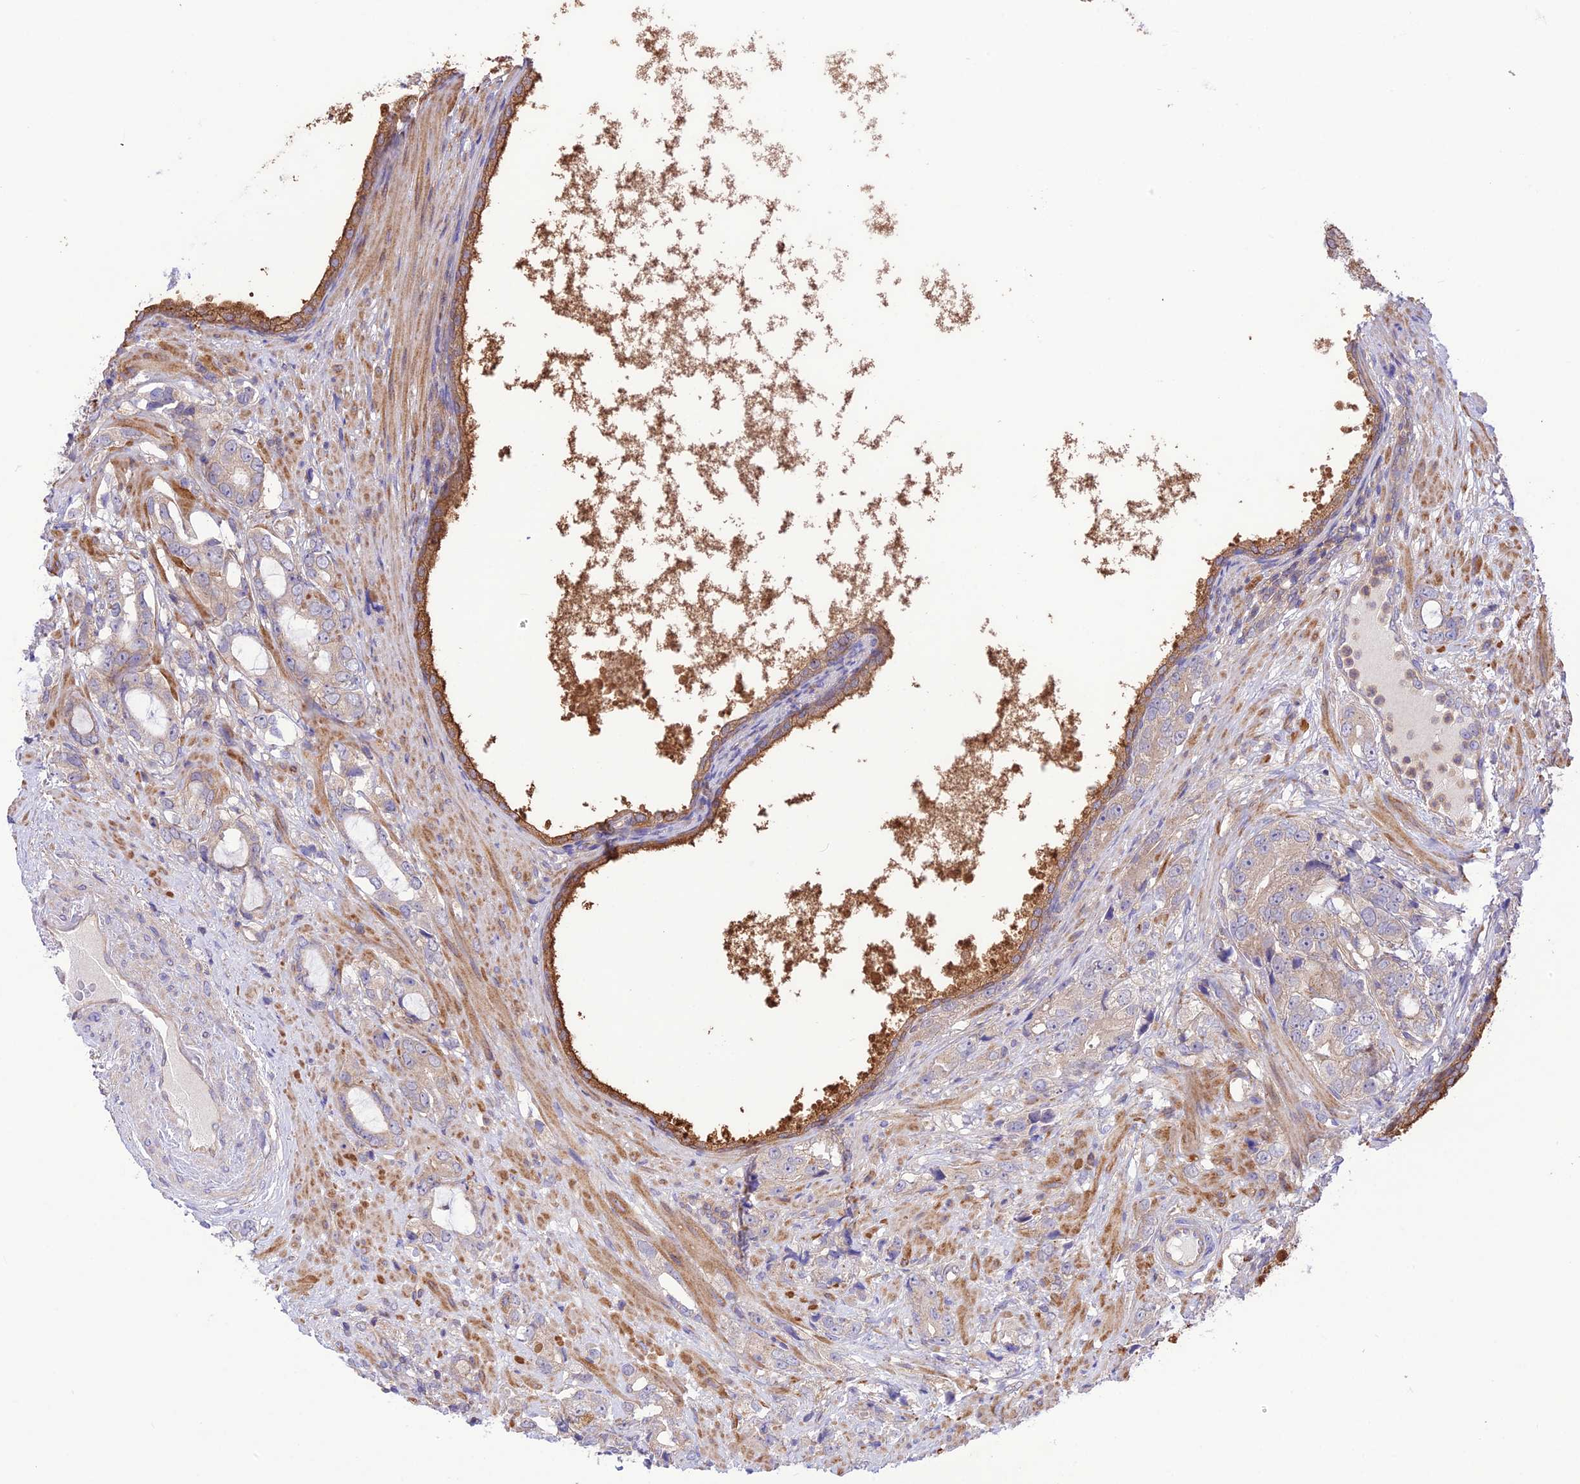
{"staining": {"intensity": "weak", "quantity": "<25%", "location": "cytoplasmic/membranous"}, "tissue": "prostate cancer", "cell_type": "Tumor cells", "image_type": "cancer", "snomed": [{"axis": "morphology", "description": "Adenocarcinoma, High grade"}, {"axis": "topography", "description": "Prostate"}], "caption": "Immunohistochemistry of high-grade adenocarcinoma (prostate) displays no positivity in tumor cells.", "gene": "FCHSD1", "patient": {"sex": "male", "age": 75}}